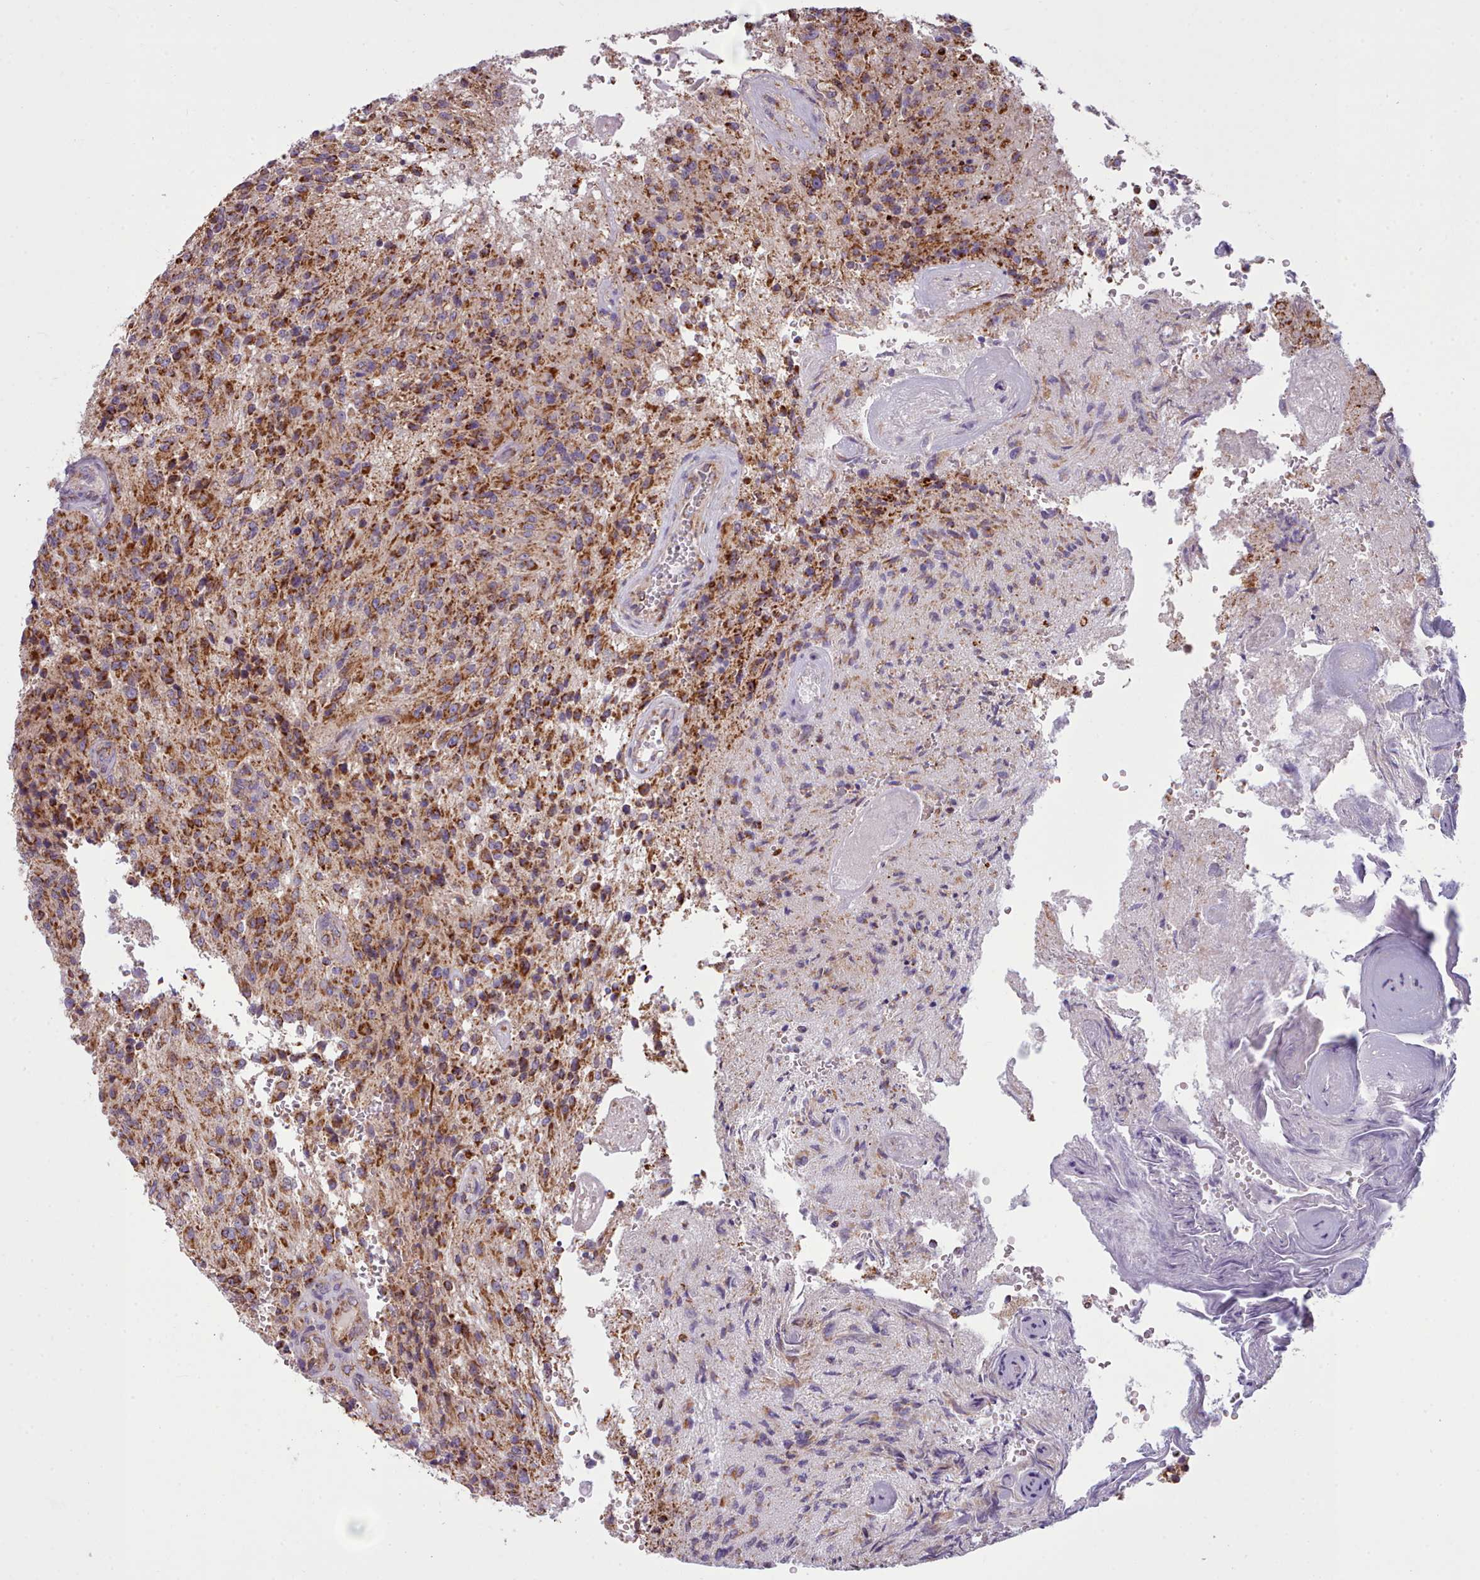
{"staining": {"intensity": "strong", "quantity": ">75%", "location": "cytoplasmic/membranous"}, "tissue": "glioma", "cell_type": "Tumor cells", "image_type": "cancer", "snomed": [{"axis": "morphology", "description": "Normal tissue, NOS"}, {"axis": "morphology", "description": "Glioma, malignant, High grade"}, {"axis": "topography", "description": "Cerebral cortex"}], "caption": "Immunohistochemistry photomicrograph of human malignant glioma (high-grade) stained for a protein (brown), which demonstrates high levels of strong cytoplasmic/membranous staining in approximately >75% of tumor cells.", "gene": "SRP54", "patient": {"sex": "male", "age": 56}}